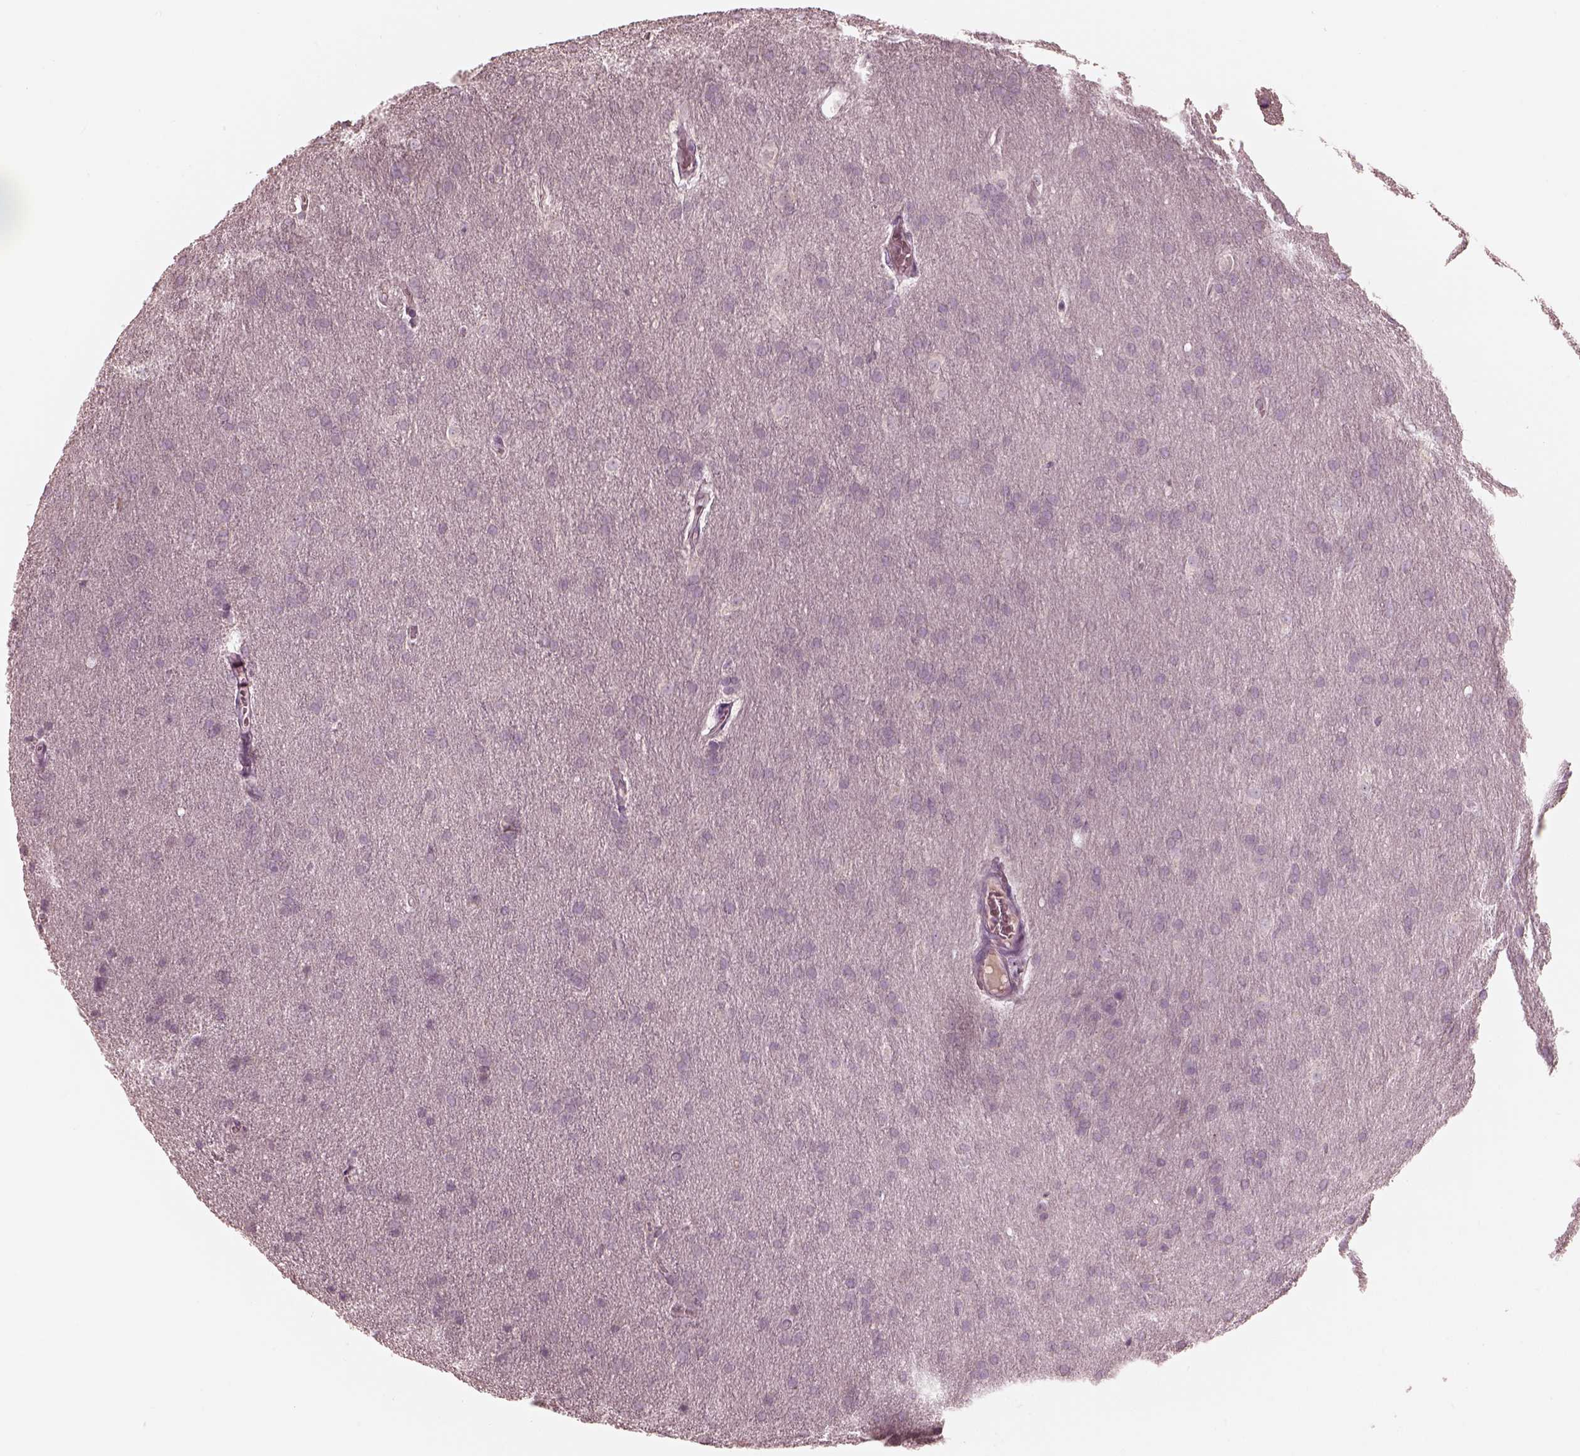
{"staining": {"intensity": "negative", "quantity": "none", "location": "none"}, "tissue": "glioma", "cell_type": "Tumor cells", "image_type": "cancer", "snomed": [{"axis": "morphology", "description": "Glioma, malignant, Low grade"}, {"axis": "topography", "description": "Brain"}], "caption": "Tumor cells are negative for brown protein staining in malignant glioma (low-grade).", "gene": "ANKLE1", "patient": {"sex": "female", "age": 32}}